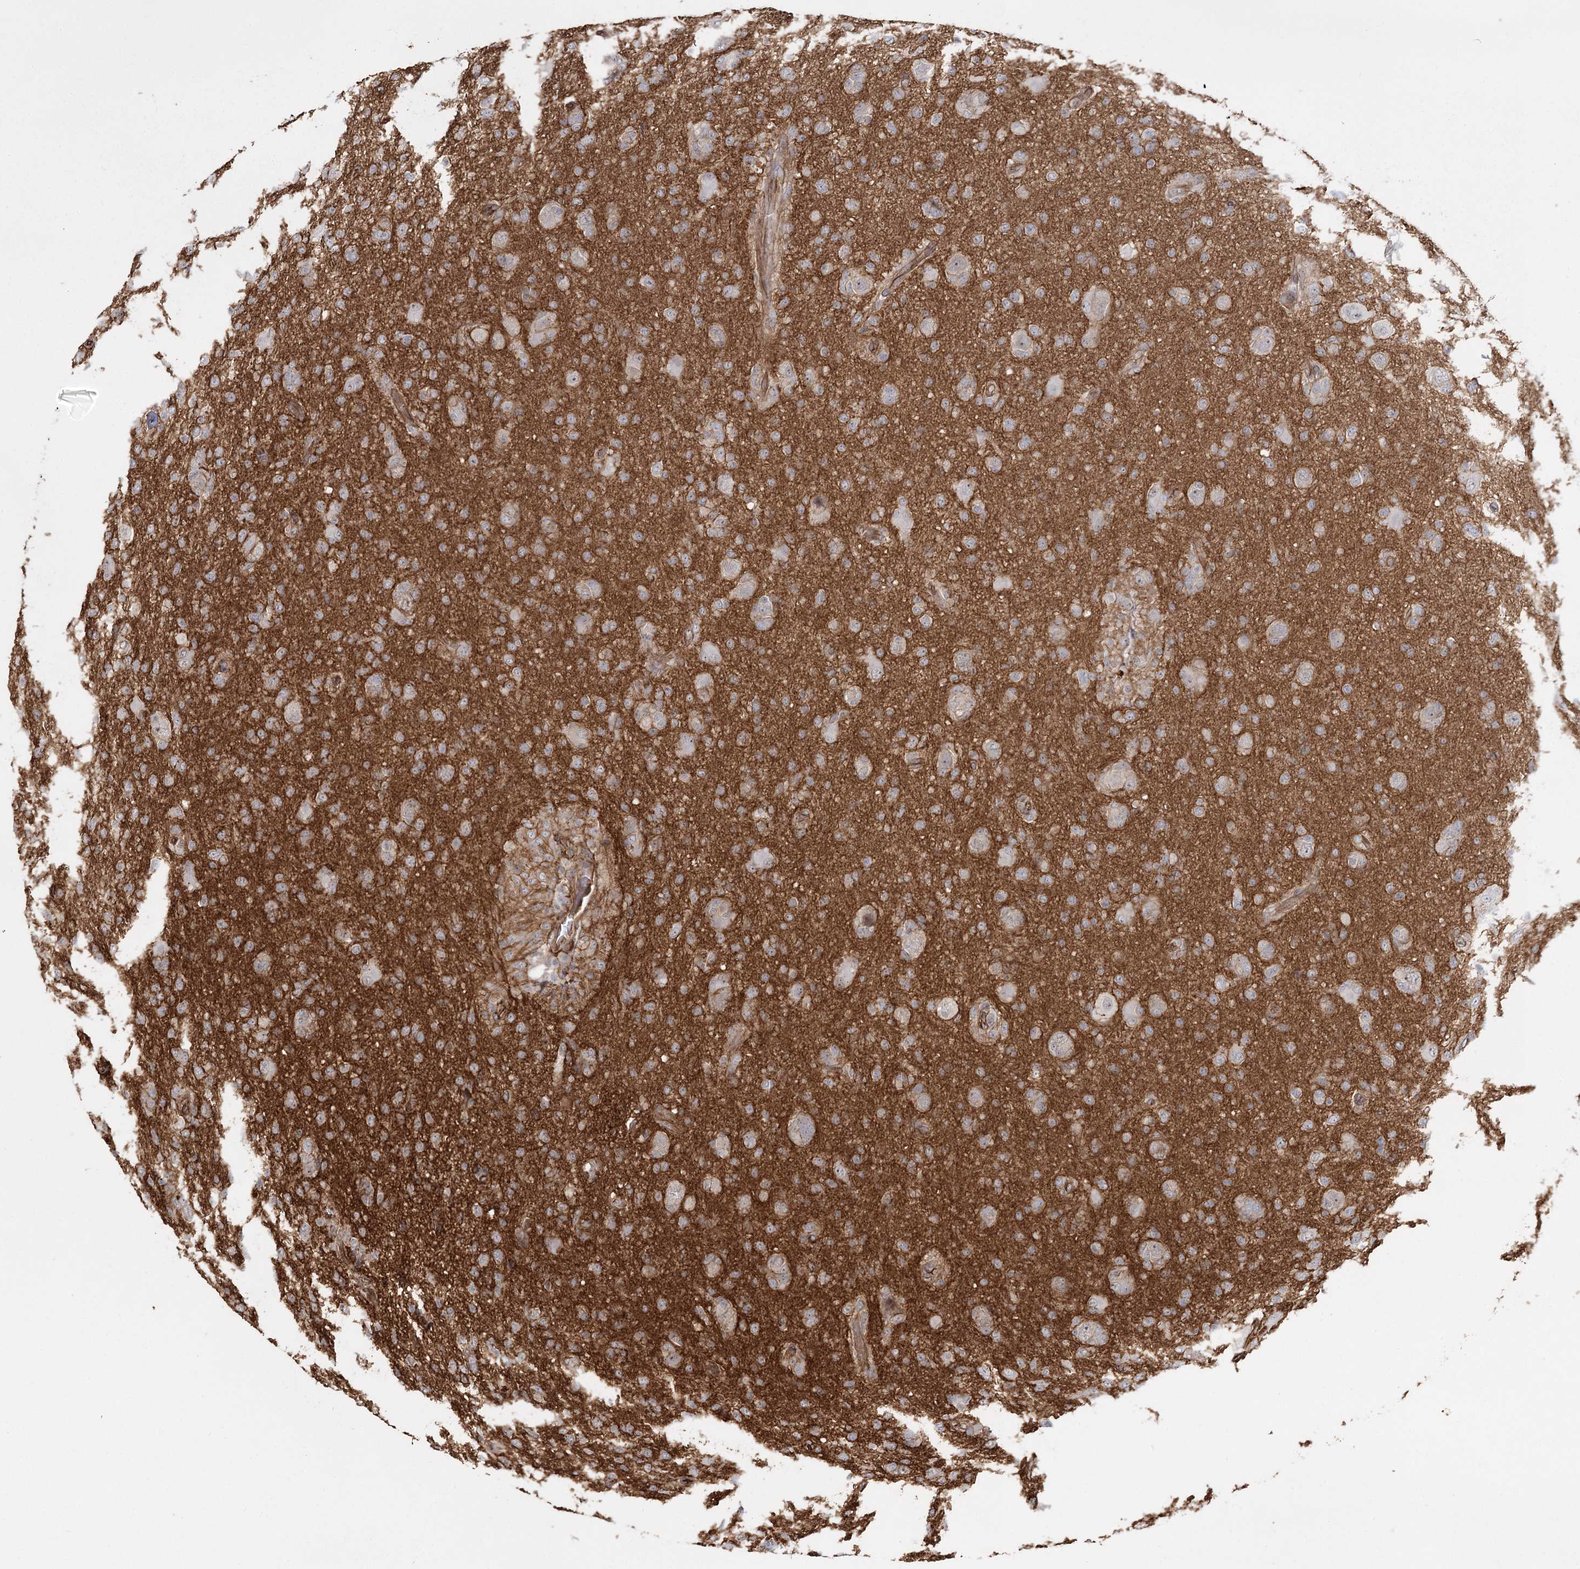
{"staining": {"intensity": "negative", "quantity": "none", "location": "none"}, "tissue": "glioma", "cell_type": "Tumor cells", "image_type": "cancer", "snomed": [{"axis": "morphology", "description": "Glioma, malignant, High grade"}, {"axis": "topography", "description": "Brain"}], "caption": "Immunohistochemistry (IHC) of glioma demonstrates no expression in tumor cells.", "gene": "RPP14", "patient": {"sex": "female", "age": 57}}